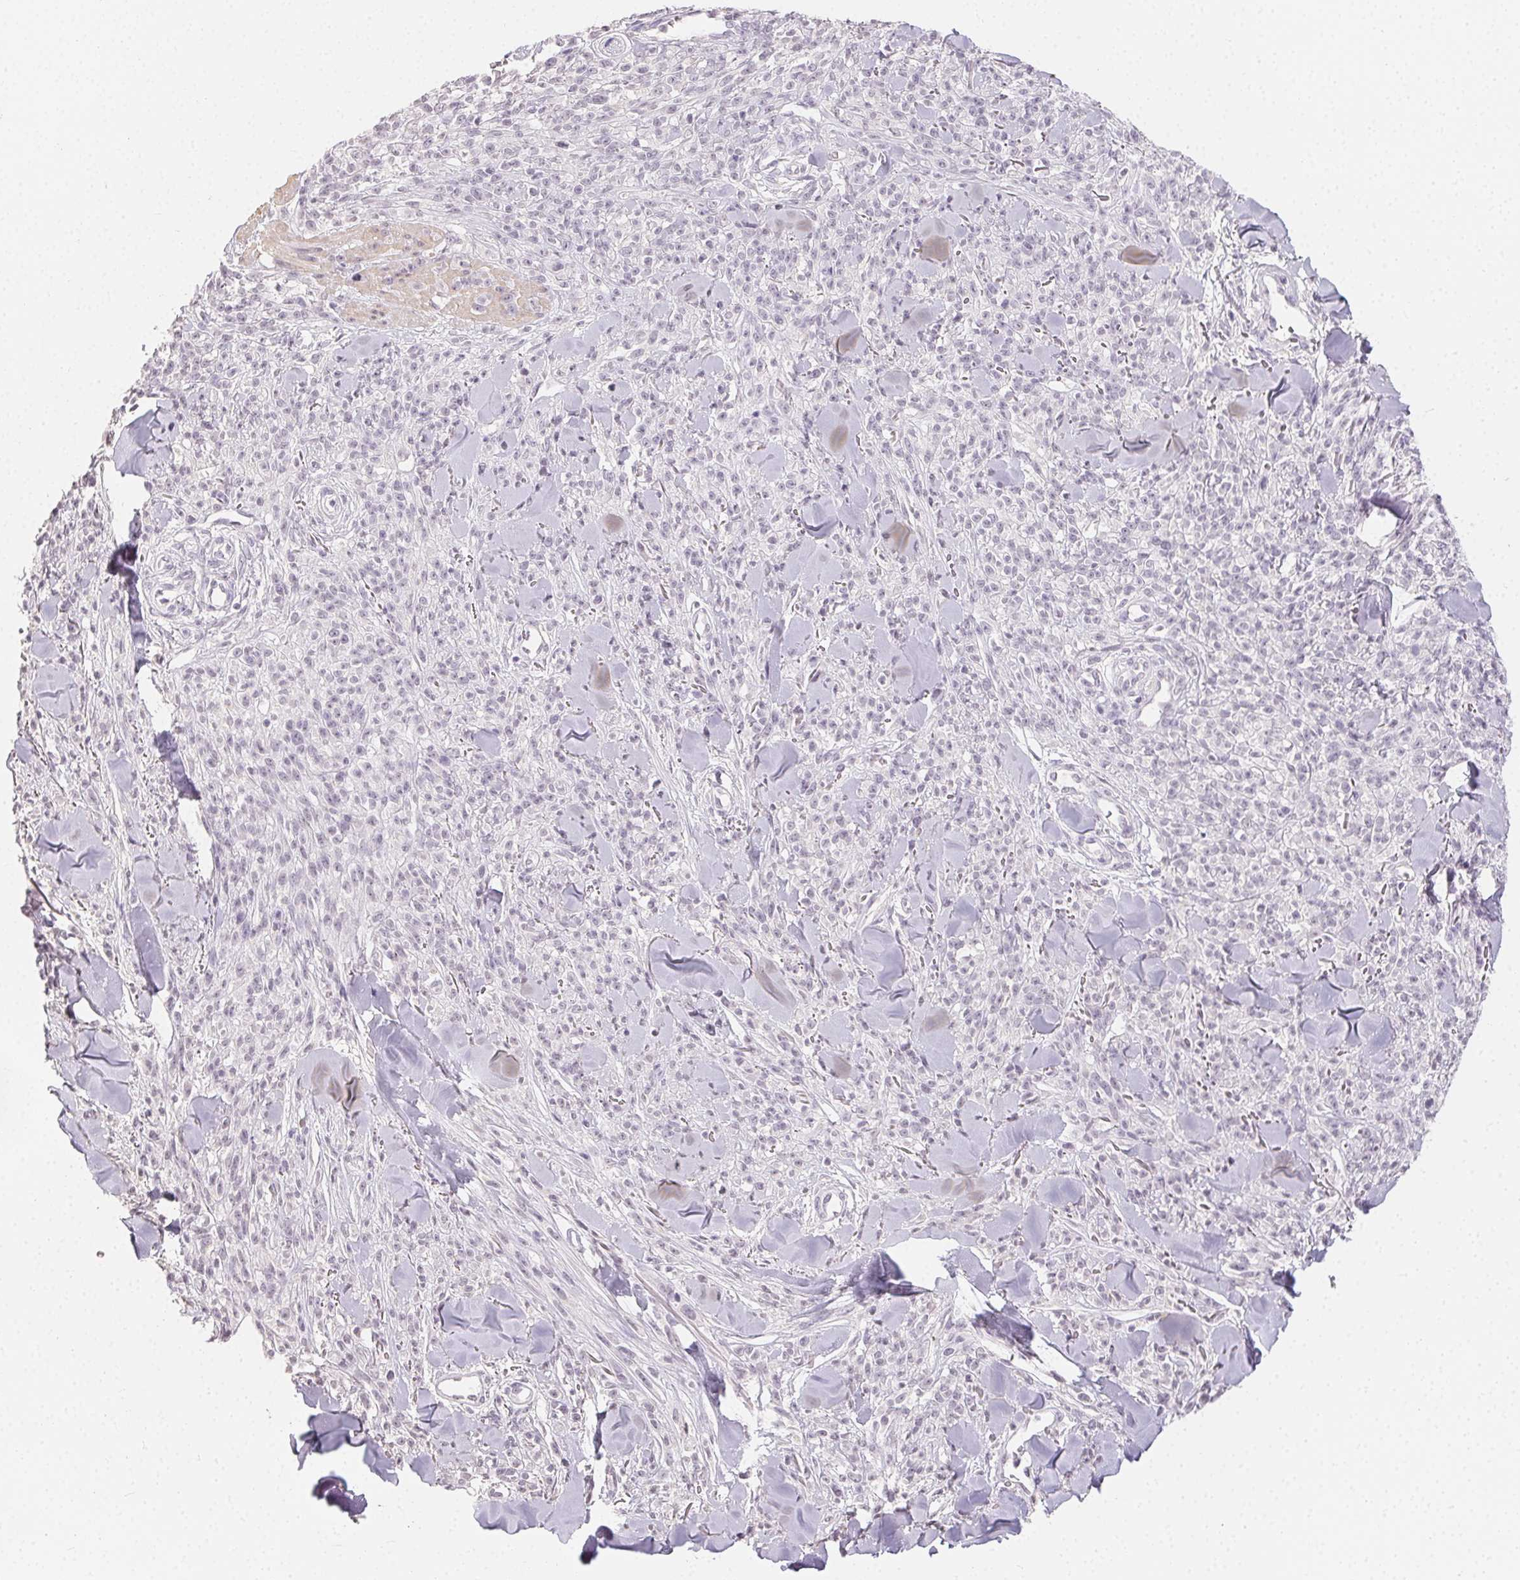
{"staining": {"intensity": "negative", "quantity": "none", "location": "none"}, "tissue": "melanoma", "cell_type": "Tumor cells", "image_type": "cancer", "snomed": [{"axis": "morphology", "description": "Malignant melanoma, NOS"}, {"axis": "topography", "description": "Skin"}, {"axis": "topography", "description": "Skin of trunk"}], "caption": "Melanoma was stained to show a protein in brown. There is no significant expression in tumor cells.", "gene": "TMEM174", "patient": {"sex": "male", "age": 74}}